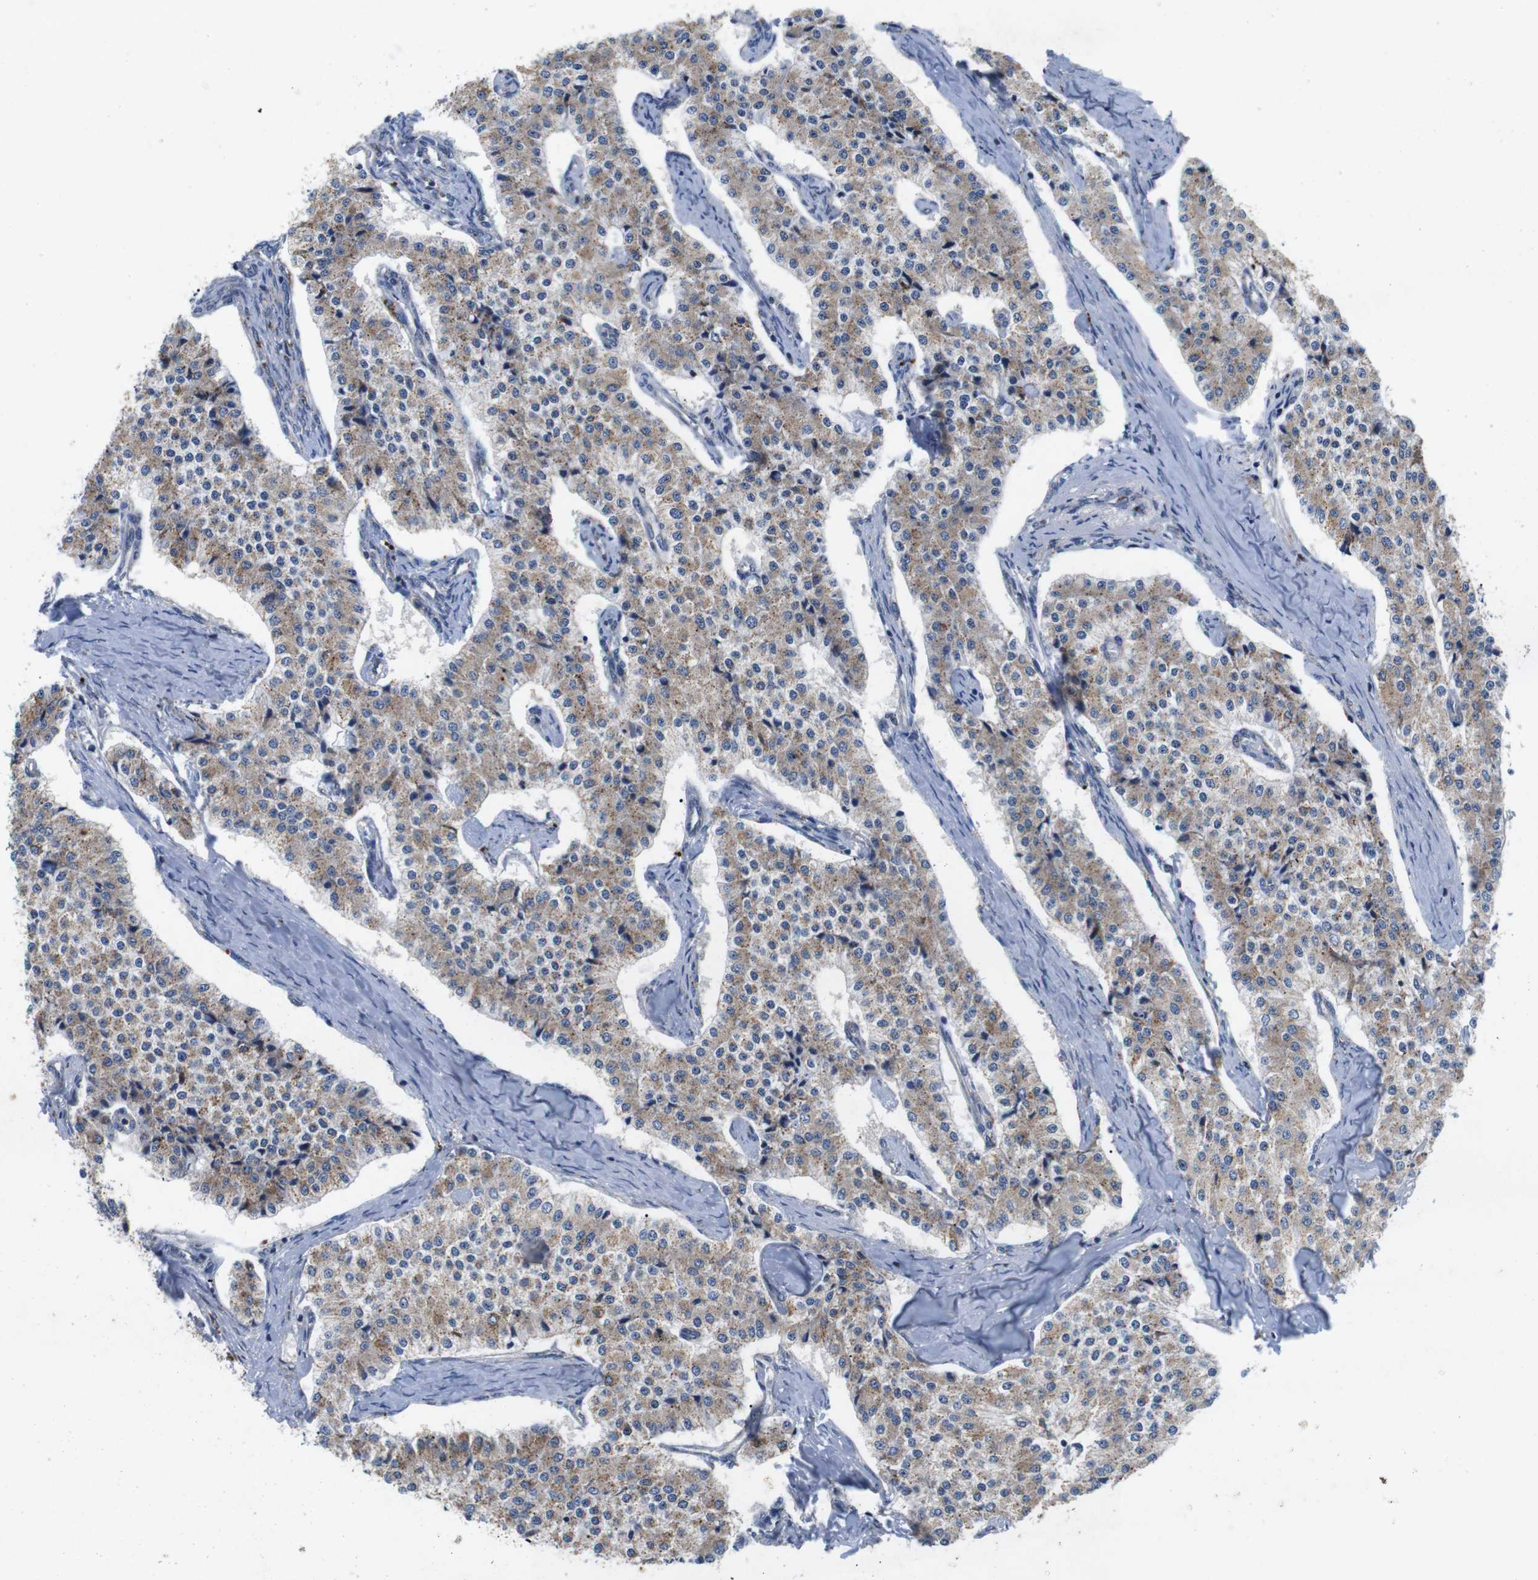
{"staining": {"intensity": "moderate", "quantity": ">75%", "location": "cytoplasmic/membranous"}, "tissue": "carcinoid", "cell_type": "Tumor cells", "image_type": "cancer", "snomed": [{"axis": "morphology", "description": "Carcinoid, malignant, NOS"}, {"axis": "topography", "description": "Colon"}], "caption": "IHC photomicrograph of malignant carcinoid stained for a protein (brown), which exhibits medium levels of moderate cytoplasmic/membranous staining in approximately >75% of tumor cells.", "gene": "F2RL1", "patient": {"sex": "female", "age": 52}}